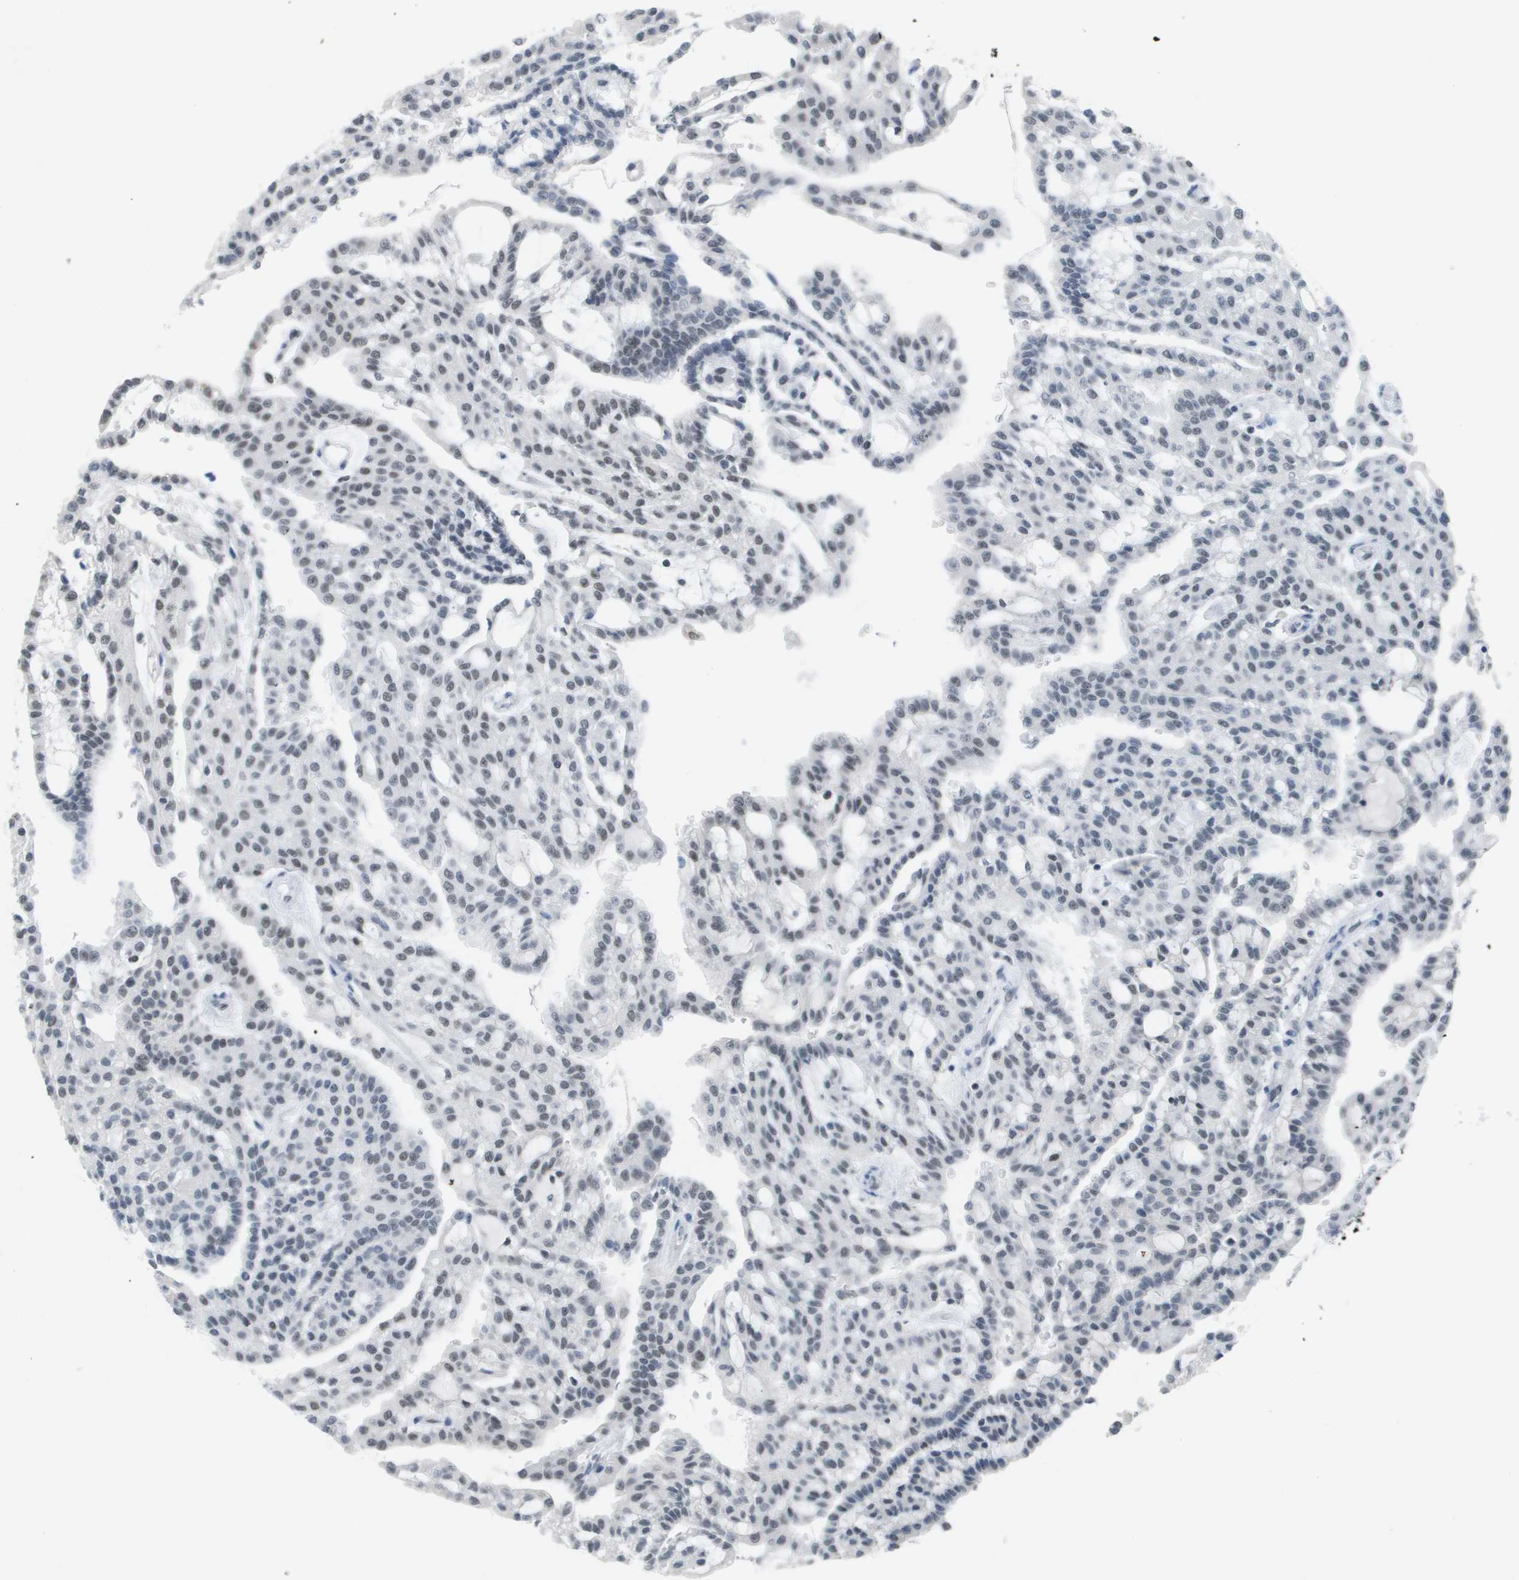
{"staining": {"intensity": "moderate", "quantity": "<25%", "location": "nuclear"}, "tissue": "renal cancer", "cell_type": "Tumor cells", "image_type": "cancer", "snomed": [{"axis": "morphology", "description": "Adenocarcinoma, NOS"}, {"axis": "topography", "description": "Kidney"}], "caption": "Immunohistochemical staining of human adenocarcinoma (renal) demonstrates low levels of moderate nuclear protein staining in about <25% of tumor cells.", "gene": "TP53RK", "patient": {"sex": "male", "age": 63}}